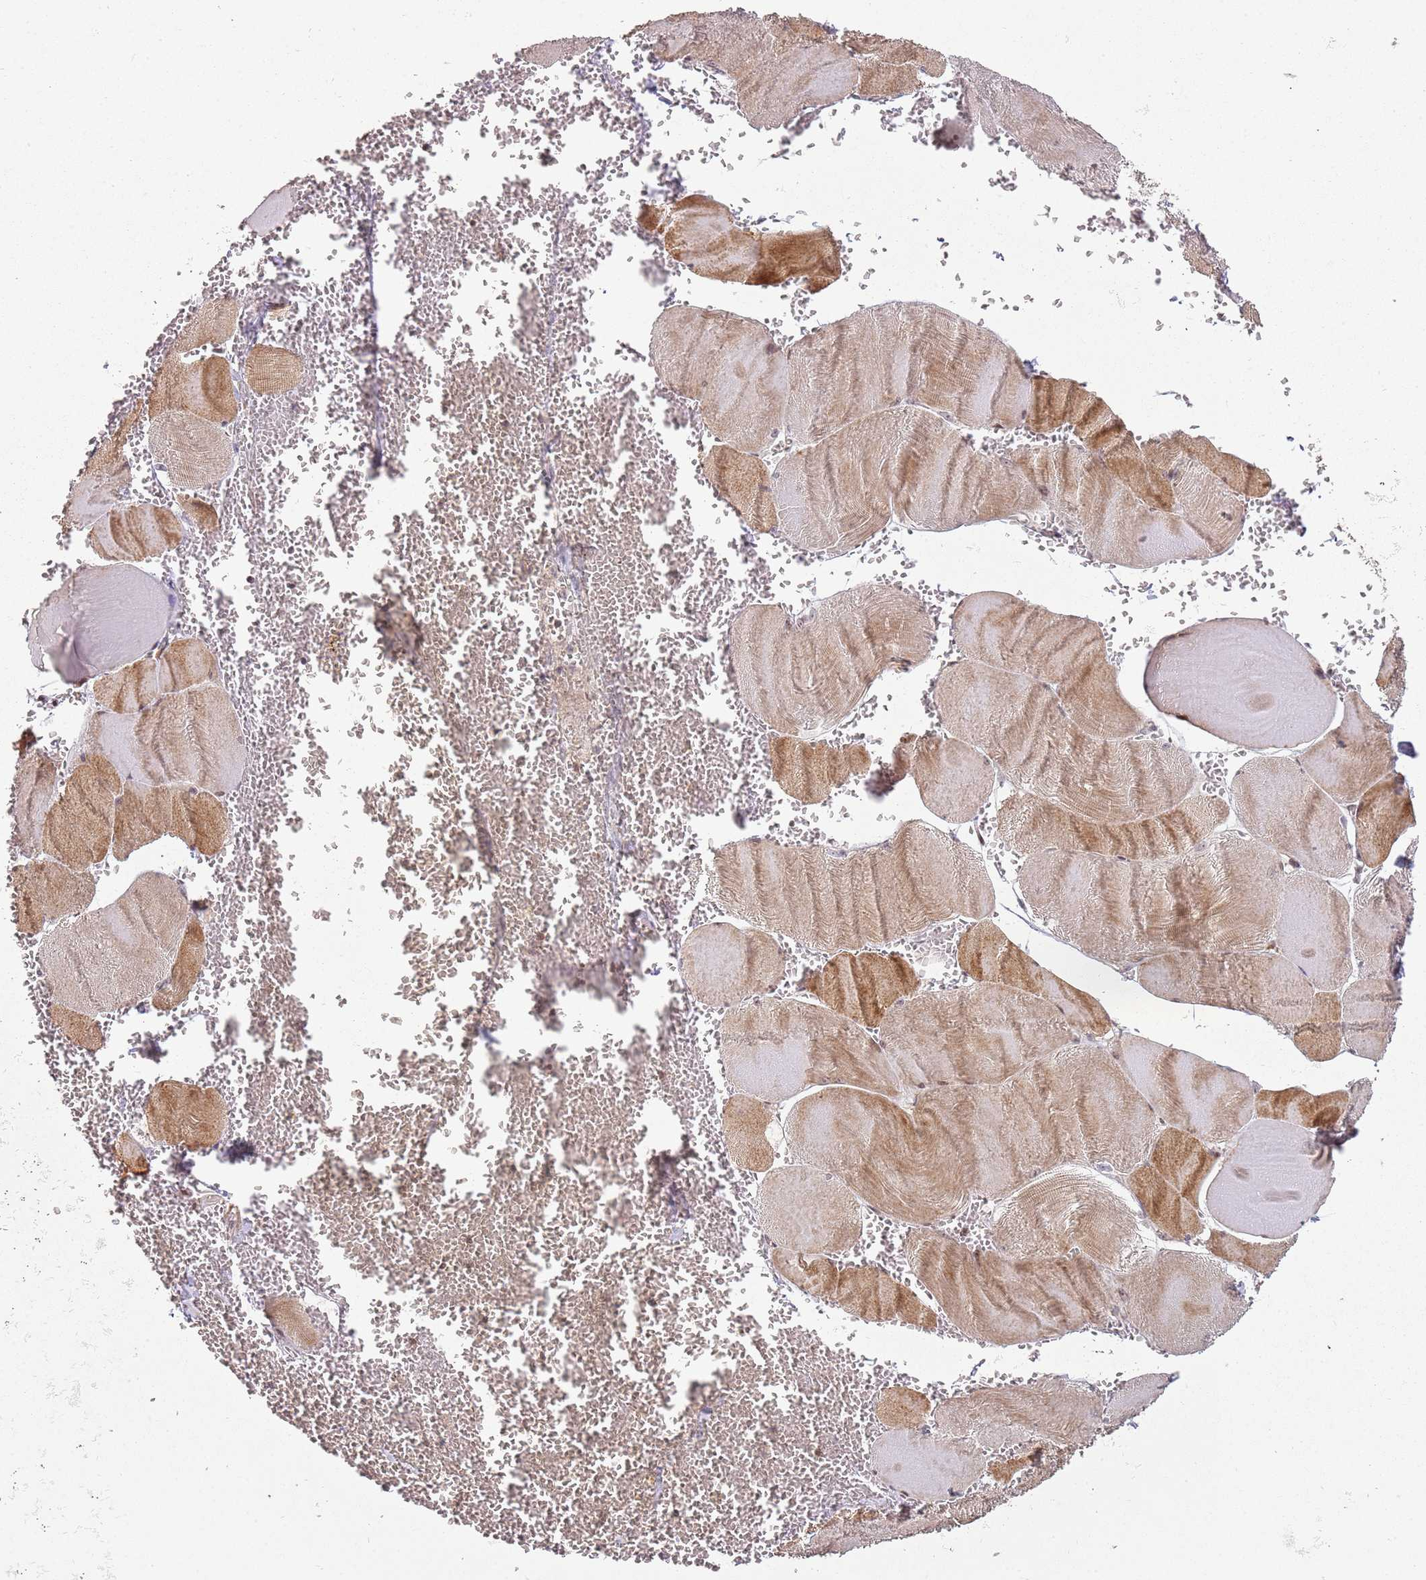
{"staining": {"intensity": "moderate", "quantity": "25%-75%", "location": "cytoplasmic/membranous"}, "tissue": "skeletal muscle", "cell_type": "Myocytes", "image_type": "normal", "snomed": [{"axis": "morphology", "description": "Normal tissue, NOS"}, {"axis": "morphology", "description": "Basal cell carcinoma"}, {"axis": "topography", "description": "Skeletal muscle"}], "caption": "A micrograph of skeletal muscle stained for a protein exhibits moderate cytoplasmic/membranous brown staining in myocytes. The staining is performed using DAB (3,3'-diaminobenzidine) brown chromogen to label protein expression. The nuclei are counter-stained blue using hematoxylin.", "gene": "CHURC1", "patient": {"sex": "female", "age": 64}}